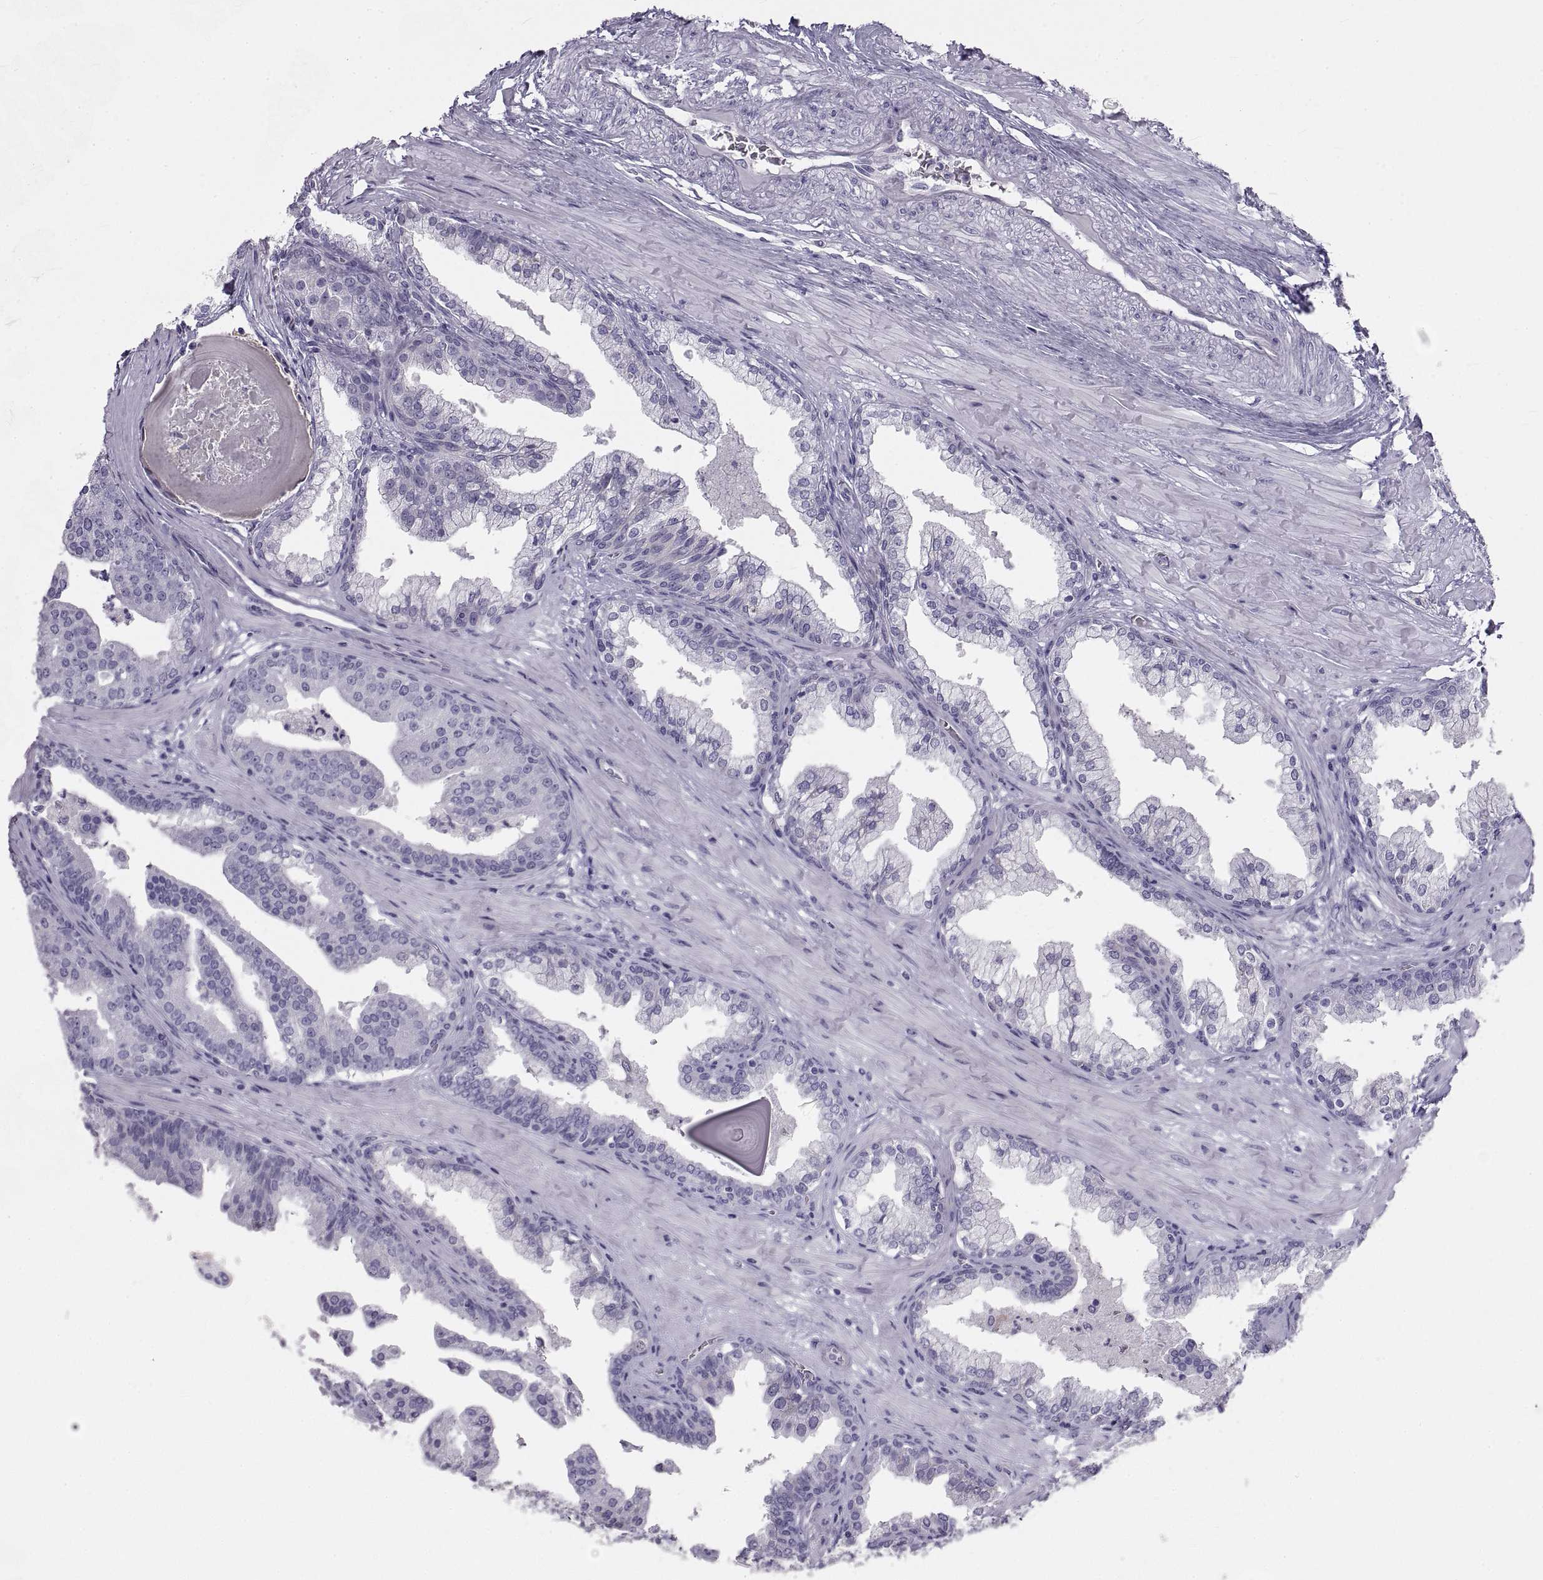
{"staining": {"intensity": "negative", "quantity": "none", "location": "none"}, "tissue": "prostate cancer", "cell_type": "Tumor cells", "image_type": "cancer", "snomed": [{"axis": "morphology", "description": "Adenocarcinoma, NOS"}, {"axis": "topography", "description": "Prostate and seminal vesicle, NOS"}, {"axis": "topography", "description": "Prostate"}], "caption": "A micrograph of prostate cancer (adenocarcinoma) stained for a protein exhibits no brown staining in tumor cells.", "gene": "CRYBB3", "patient": {"sex": "male", "age": 44}}